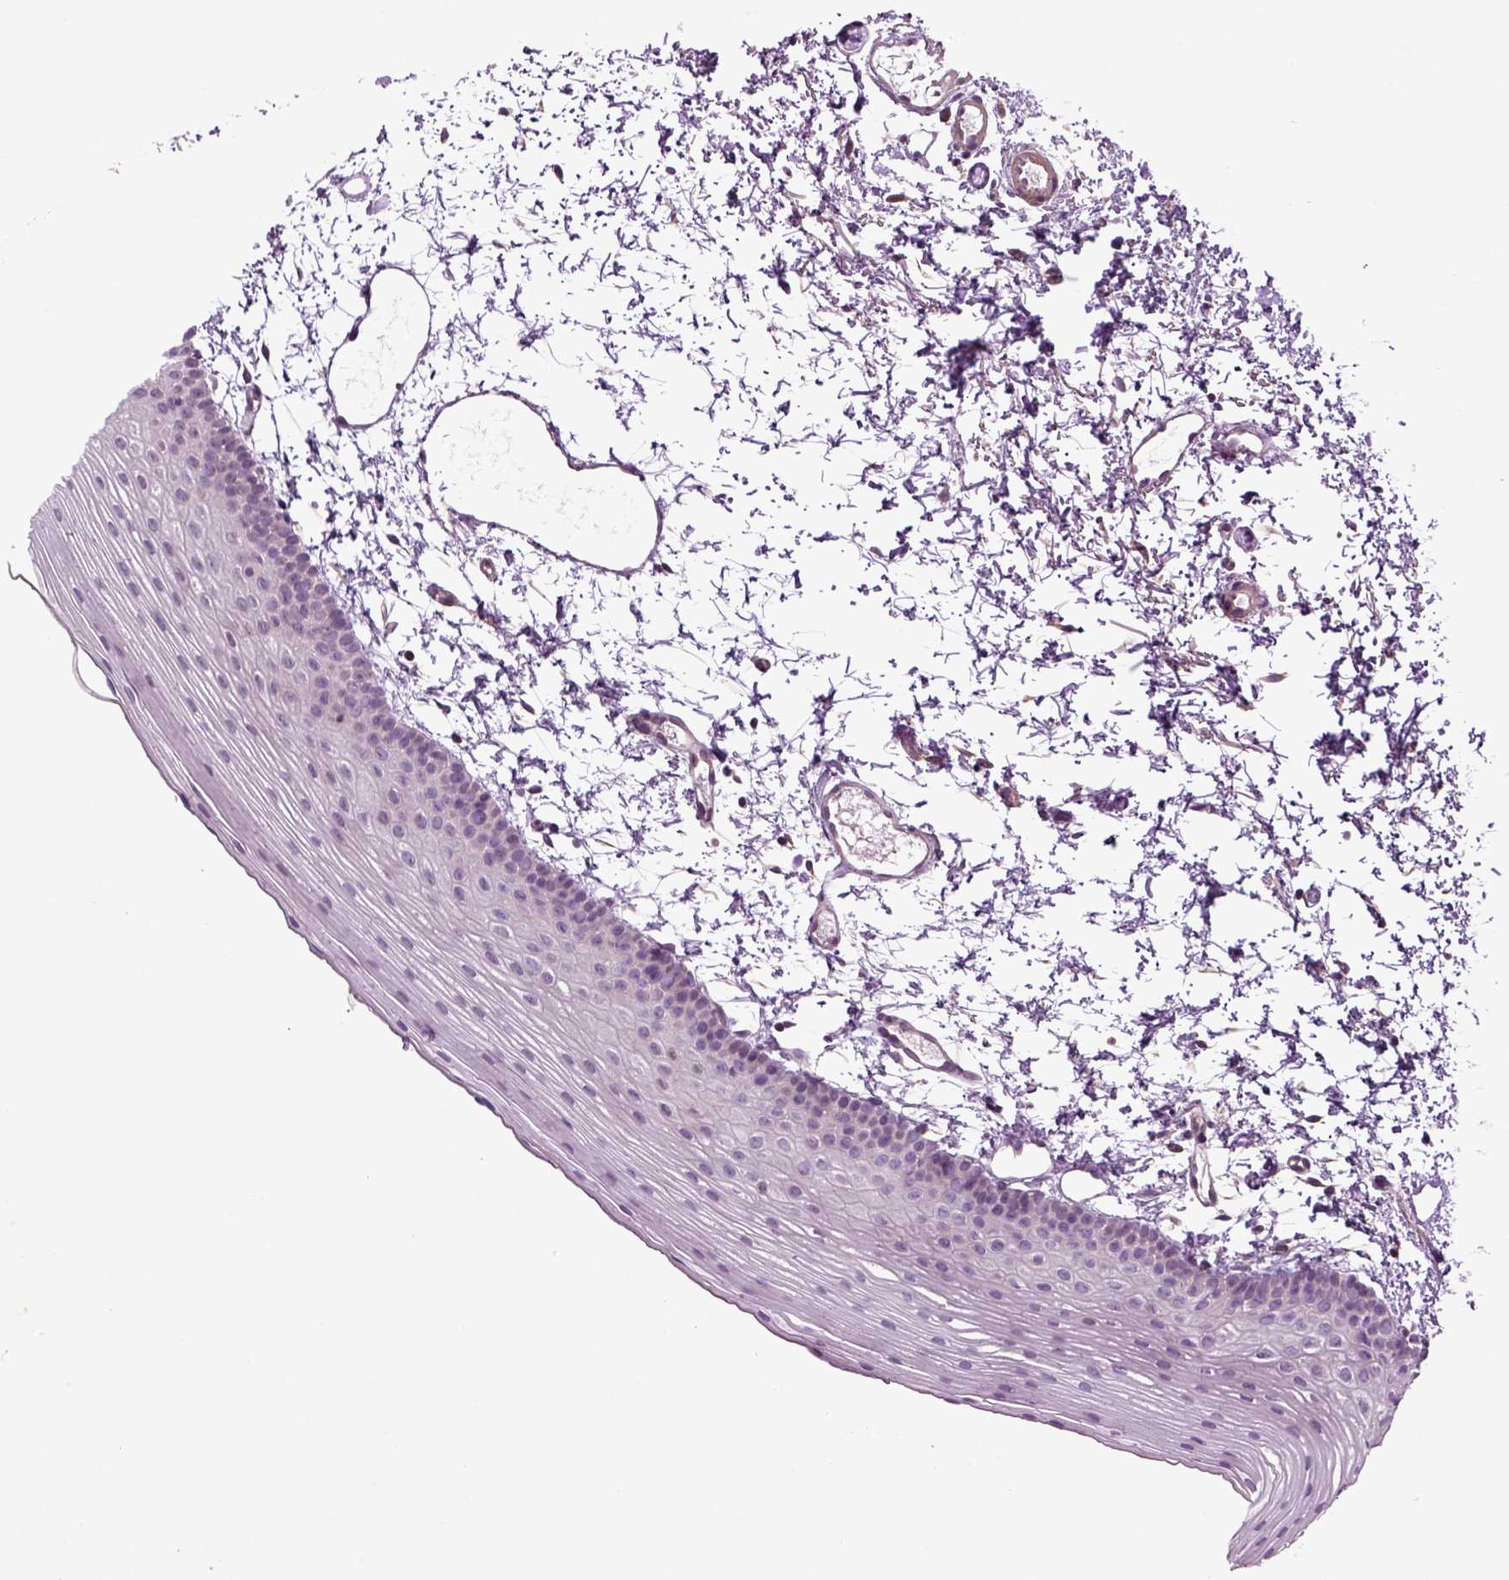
{"staining": {"intensity": "negative", "quantity": "none", "location": "none"}, "tissue": "oral mucosa", "cell_type": "Squamous epithelial cells", "image_type": "normal", "snomed": [{"axis": "morphology", "description": "Normal tissue, NOS"}, {"axis": "topography", "description": "Oral tissue"}], "caption": "A high-resolution micrograph shows IHC staining of unremarkable oral mucosa, which reveals no significant staining in squamous epithelial cells. (DAB (3,3'-diaminobenzidine) immunohistochemistry (IHC) visualized using brightfield microscopy, high magnification).", "gene": "HAGHL", "patient": {"sex": "female", "age": 57}}